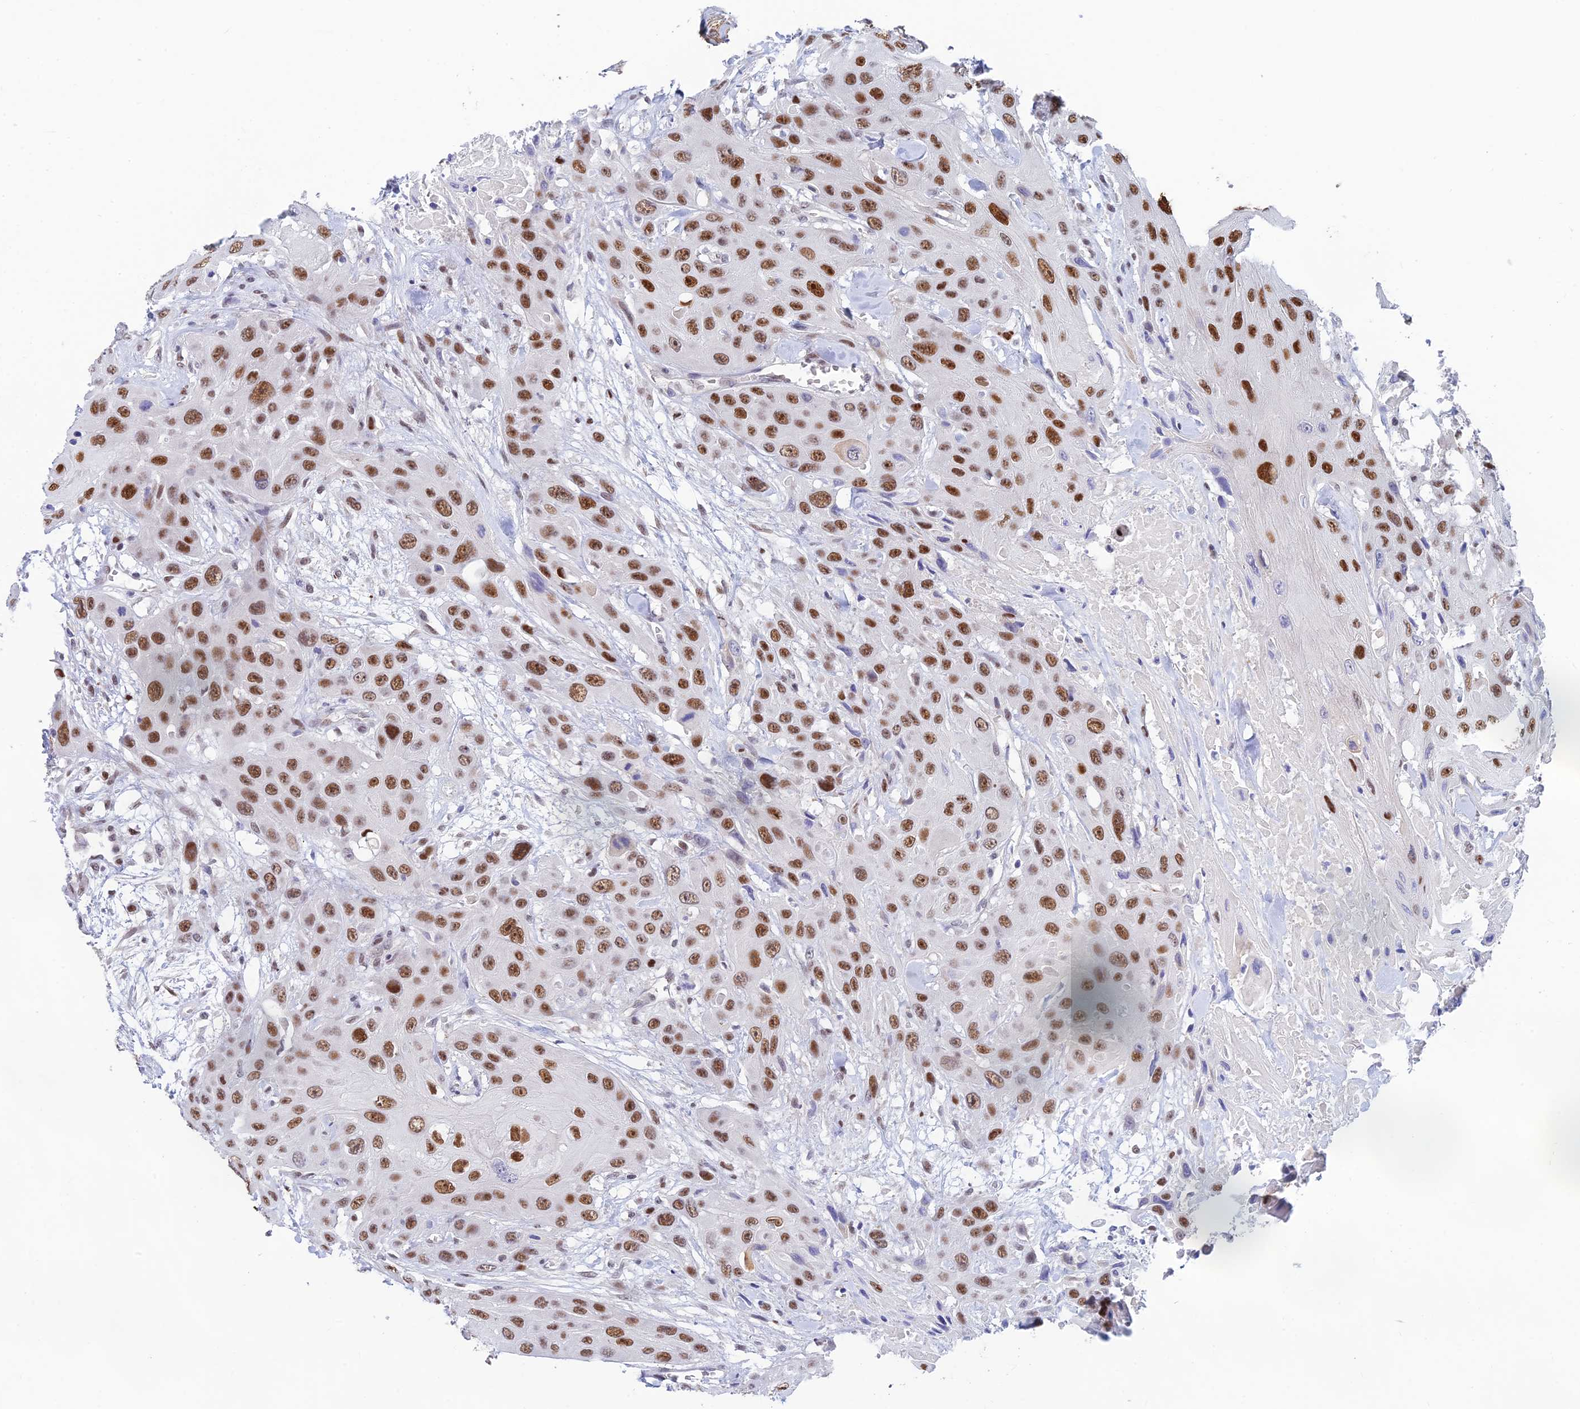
{"staining": {"intensity": "moderate", "quantity": ">75%", "location": "nuclear"}, "tissue": "head and neck cancer", "cell_type": "Tumor cells", "image_type": "cancer", "snomed": [{"axis": "morphology", "description": "Squamous cell carcinoma, NOS"}, {"axis": "topography", "description": "Head-Neck"}], "caption": "An immunohistochemistry (IHC) micrograph of neoplastic tissue is shown. Protein staining in brown shows moderate nuclear positivity in head and neck cancer within tumor cells. (DAB (3,3'-diaminobenzidine) = brown stain, brightfield microscopy at high magnification).", "gene": "CLK4", "patient": {"sex": "male", "age": 81}}